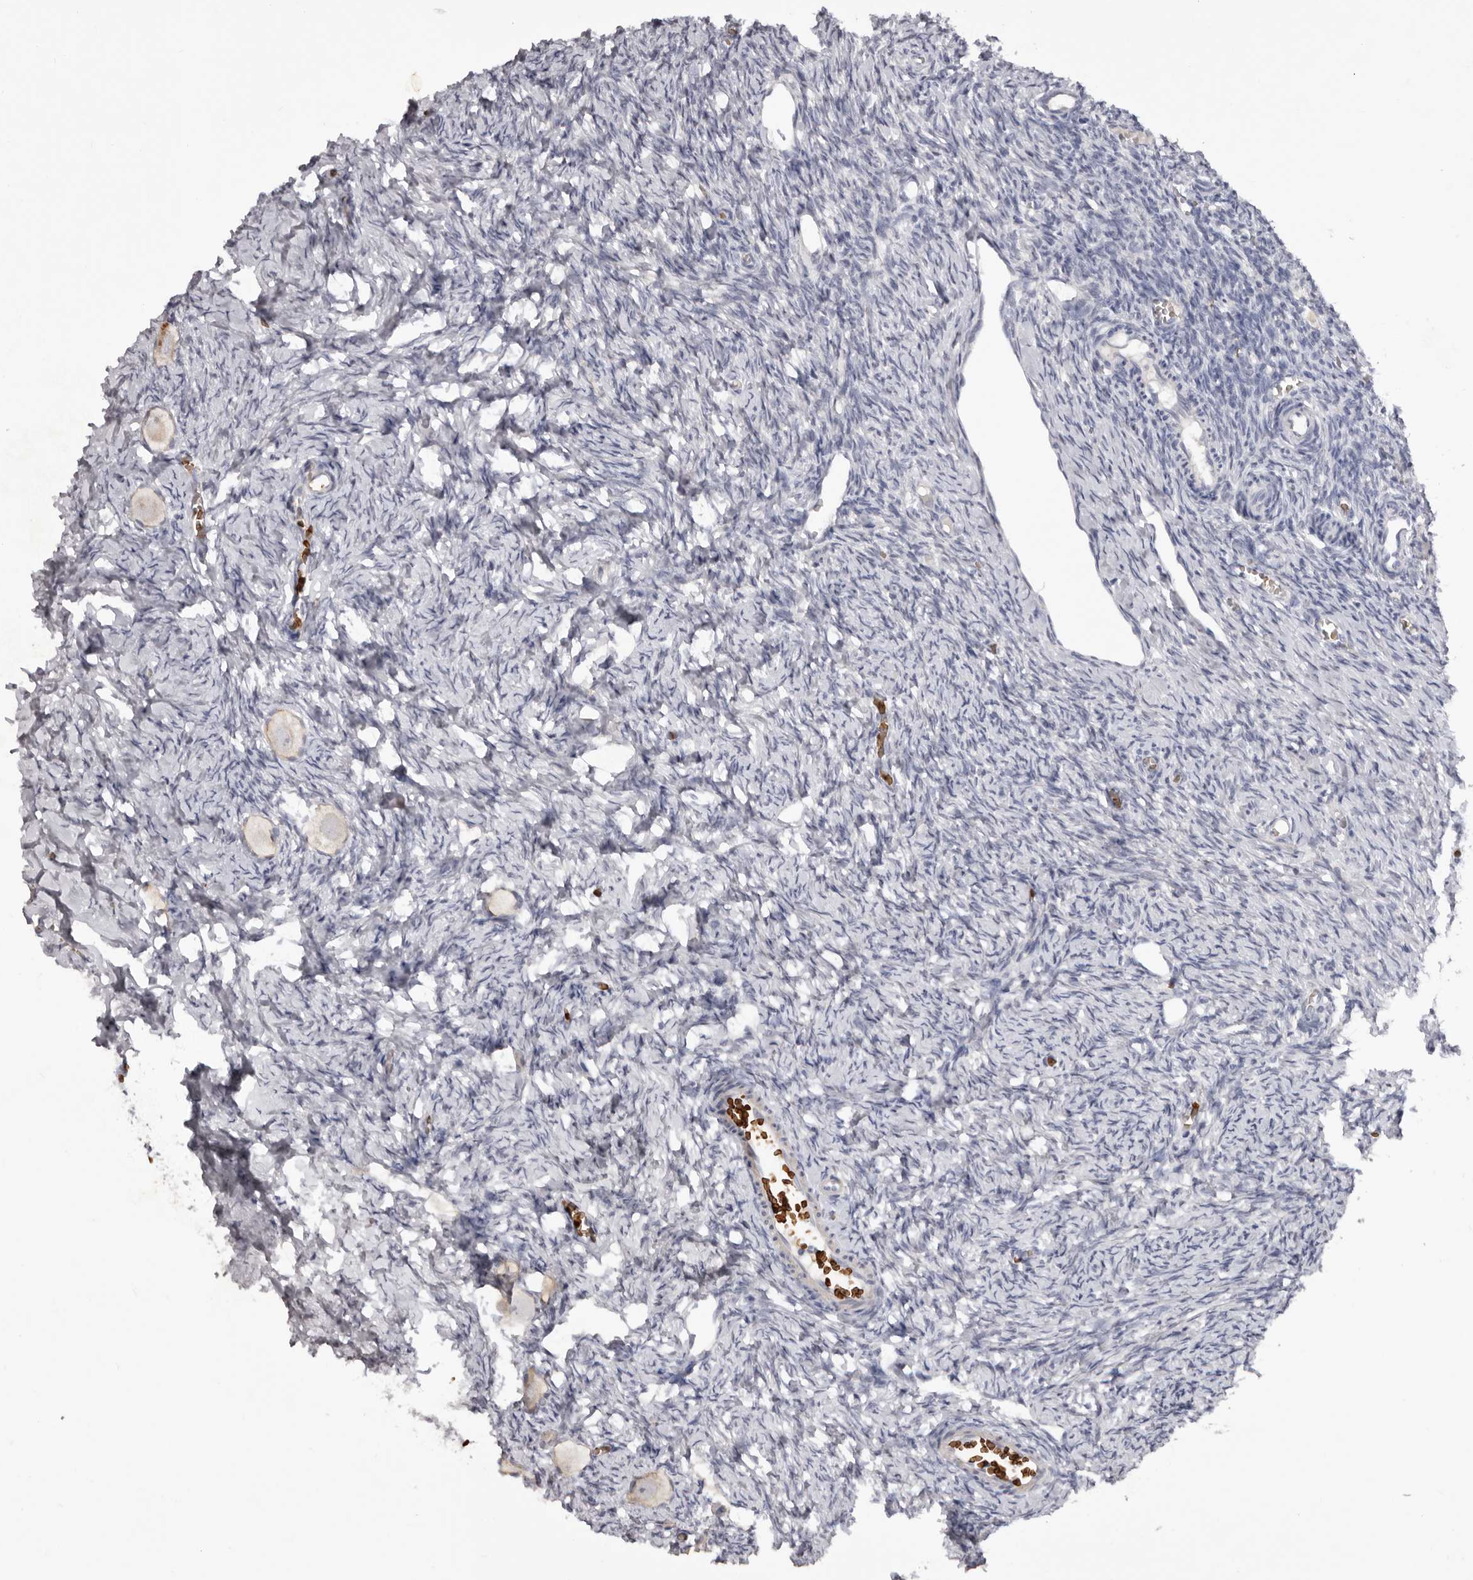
{"staining": {"intensity": "weak", "quantity": "<25%", "location": "cytoplasmic/membranous"}, "tissue": "ovary", "cell_type": "Follicle cells", "image_type": "normal", "snomed": [{"axis": "morphology", "description": "Normal tissue, NOS"}, {"axis": "topography", "description": "Ovary"}], "caption": "Follicle cells are negative for protein expression in normal human ovary. Brightfield microscopy of immunohistochemistry stained with DAB (3,3'-diaminobenzidine) (brown) and hematoxylin (blue), captured at high magnification.", "gene": "TNR", "patient": {"sex": "female", "age": 27}}